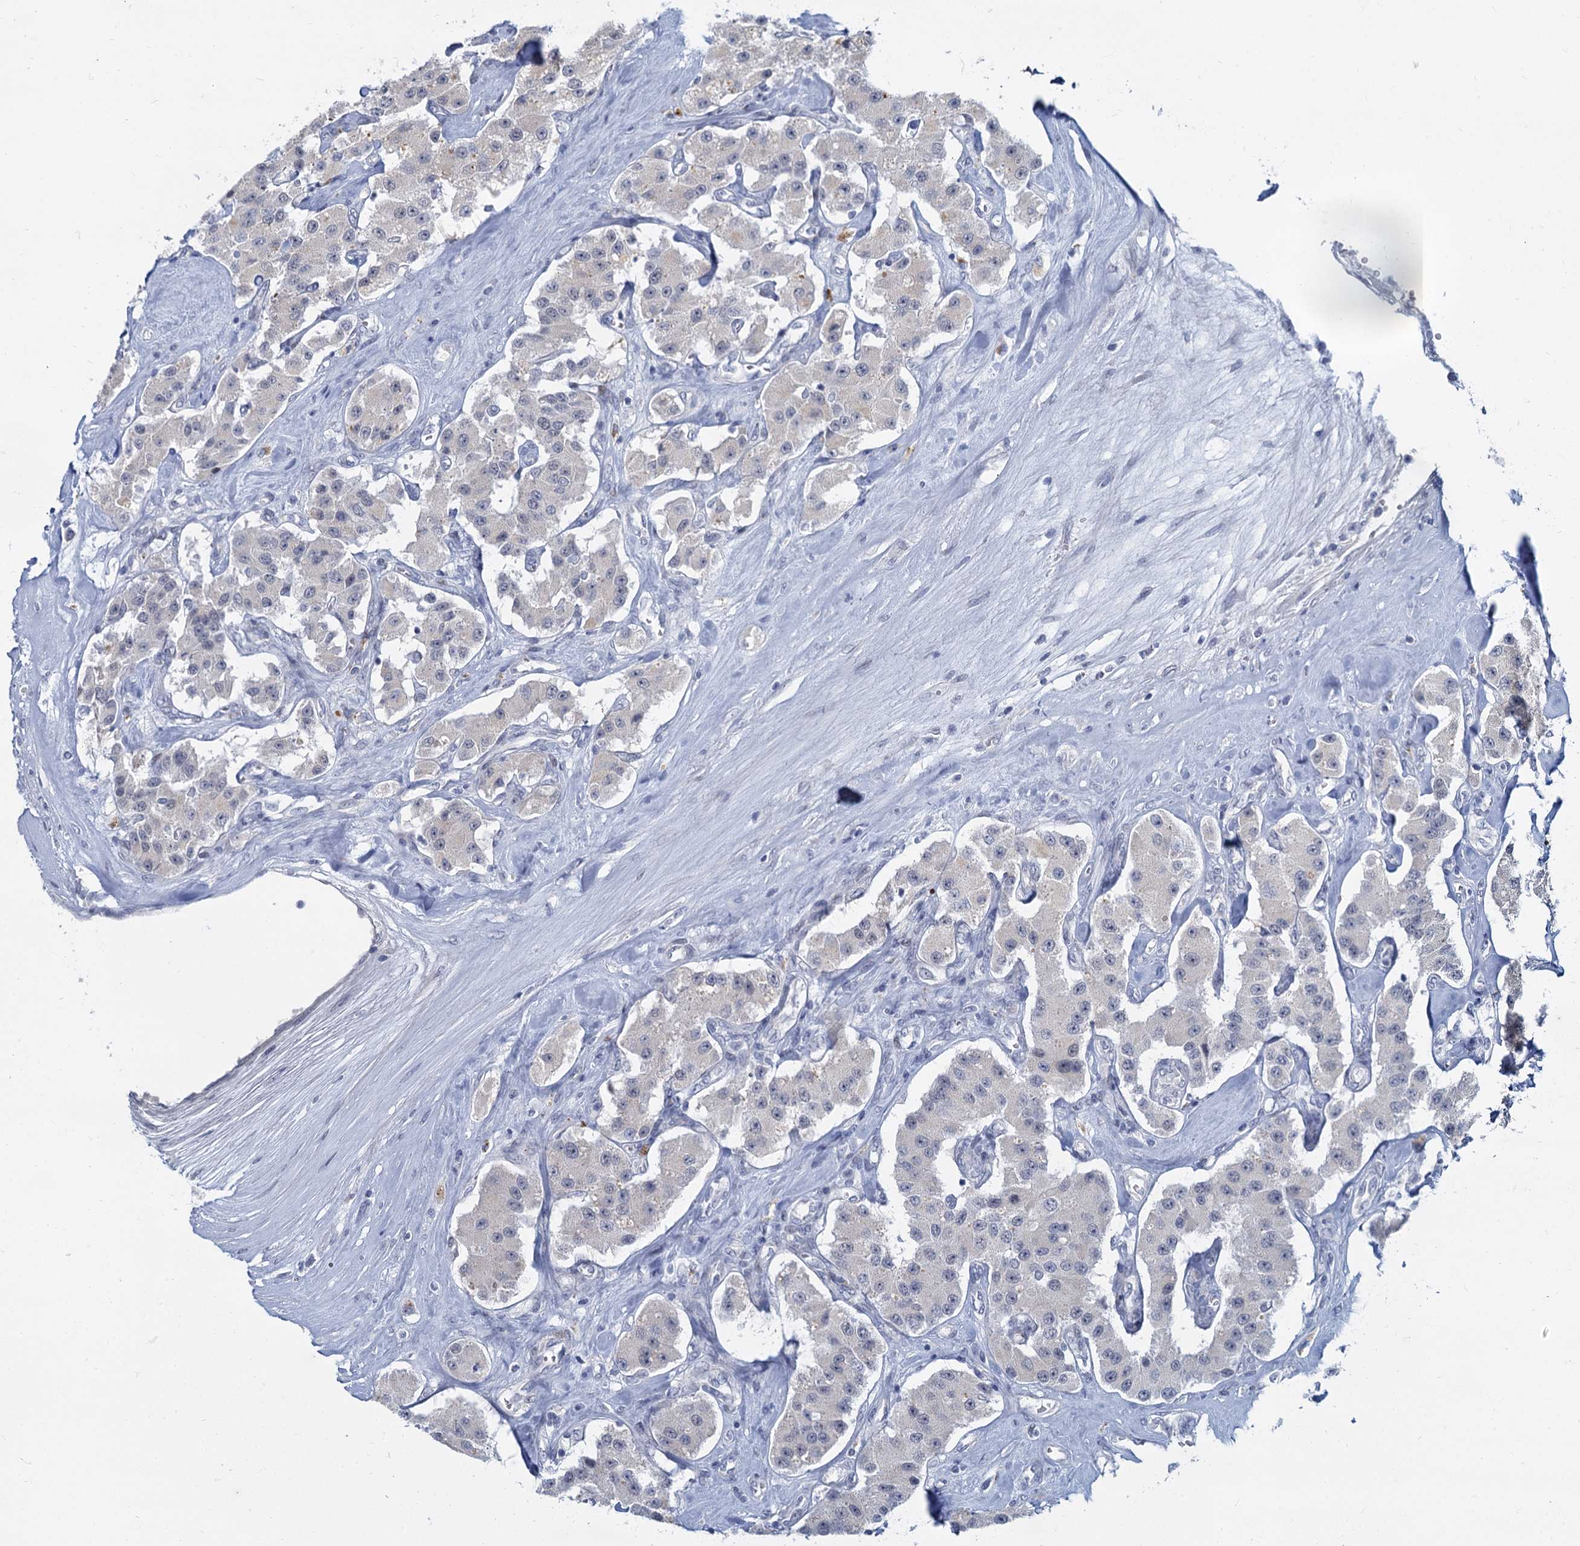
{"staining": {"intensity": "negative", "quantity": "none", "location": "none"}, "tissue": "carcinoid", "cell_type": "Tumor cells", "image_type": "cancer", "snomed": [{"axis": "morphology", "description": "Carcinoid, malignant, NOS"}, {"axis": "topography", "description": "Pancreas"}], "caption": "Immunohistochemical staining of human carcinoid demonstrates no significant expression in tumor cells.", "gene": "ACRBP", "patient": {"sex": "male", "age": 41}}